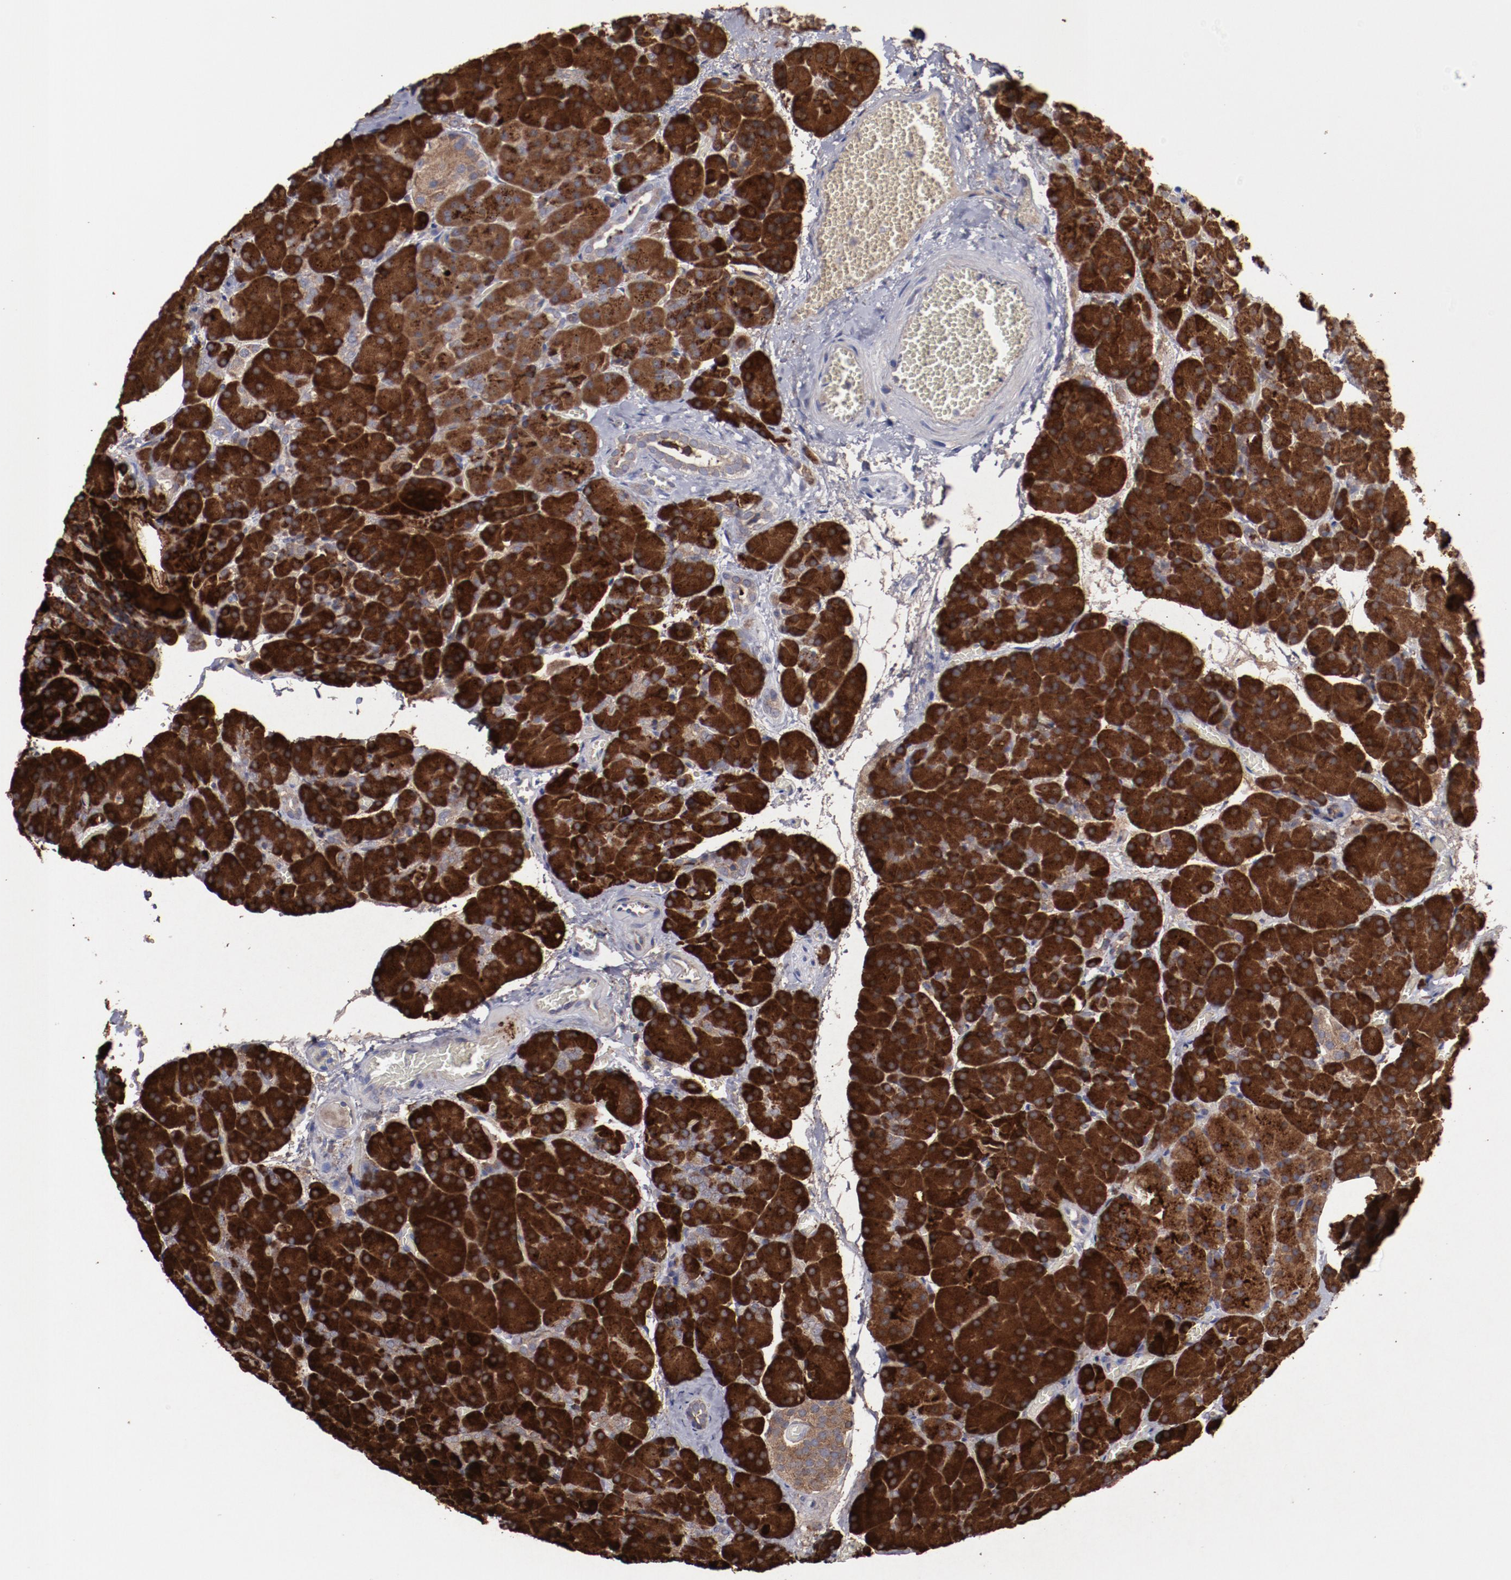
{"staining": {"intensity": "strong", "quantity": ">75%", "location": "cytoplasmic/membranous"}, "tissue": "carcinoid", "cell_type": "Tumor cells", "image_type": "cancer", "snomed": [{"axis": "morphology", "description": "Normal tissue, NOS"}, {"axis": "morphology", "description": "Carcinoid, malignant, NOS"}, {"axis": "topography", "description": "Pancreas"}], "caption": "About >75% of tumor cells in human malignant carcinoid display strong cytoplasmic/membranous protein staining as visualized by brown immunohistochemical staining.", "gene": "RPS4Y1", "patient": {"sex": "female", "age": 35}}